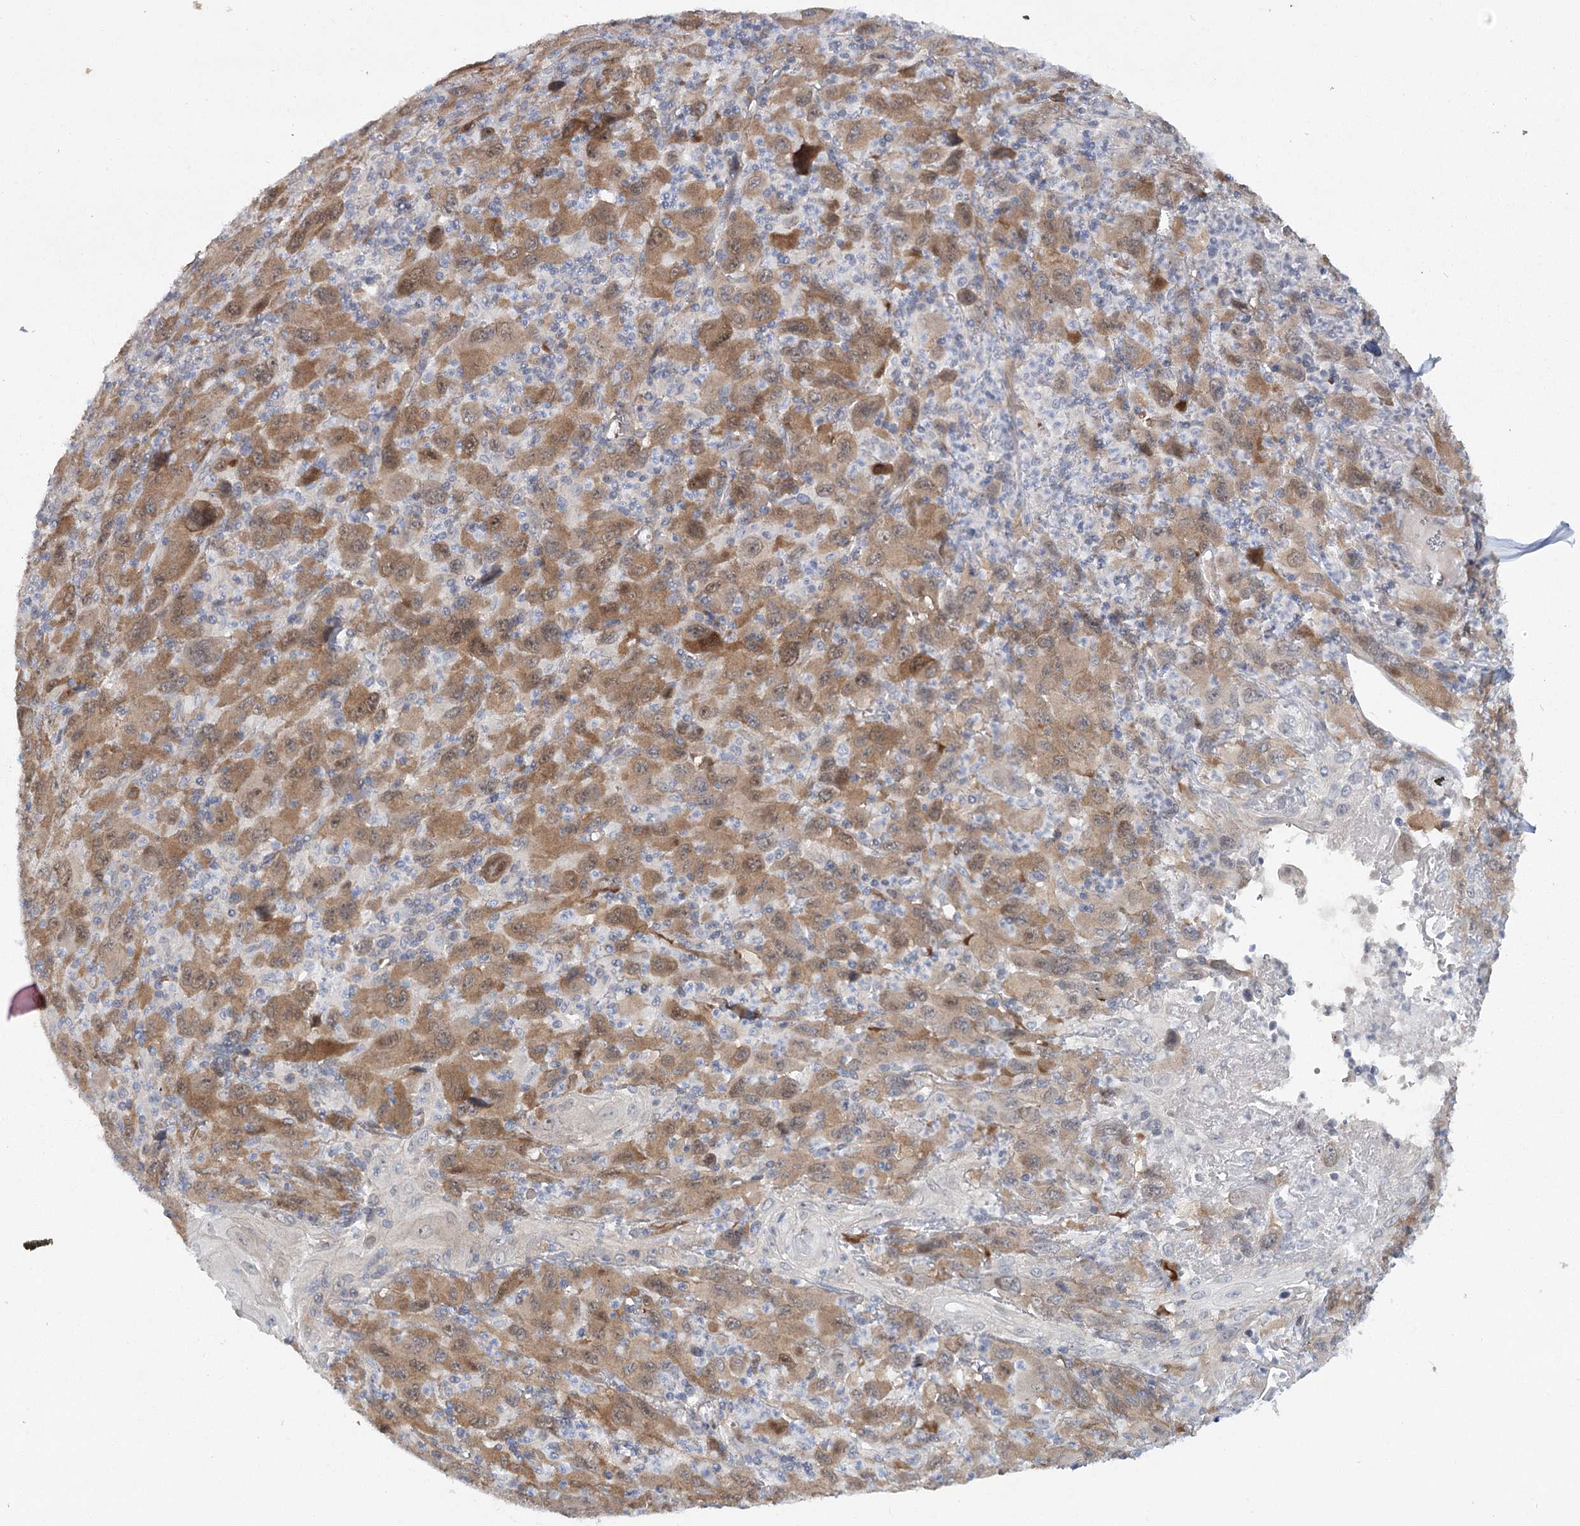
{"staining": {"intensity": "moderate", "quantity": ">75%", "location": "cytoplasmic/membranous,nuclear"}, "tissue": "melanoma", "cell_type": "Tumor cells", "image_type": "cancer", "snomed": [{"axis": "morphology", "description": "Malignant melanoma, Metastatic site"}, {"axis": "topography", "description": "Skin"}], "caption": "This photomicrograph displays immunohistochemistry (IHC) staining of melanoma, with medium moderate cytoplasmic/membranous and nuclear positivity in about >75% of tumor cells.", "gene": "MAP3K13", "patient": {"sex": "female", "age": 56}}